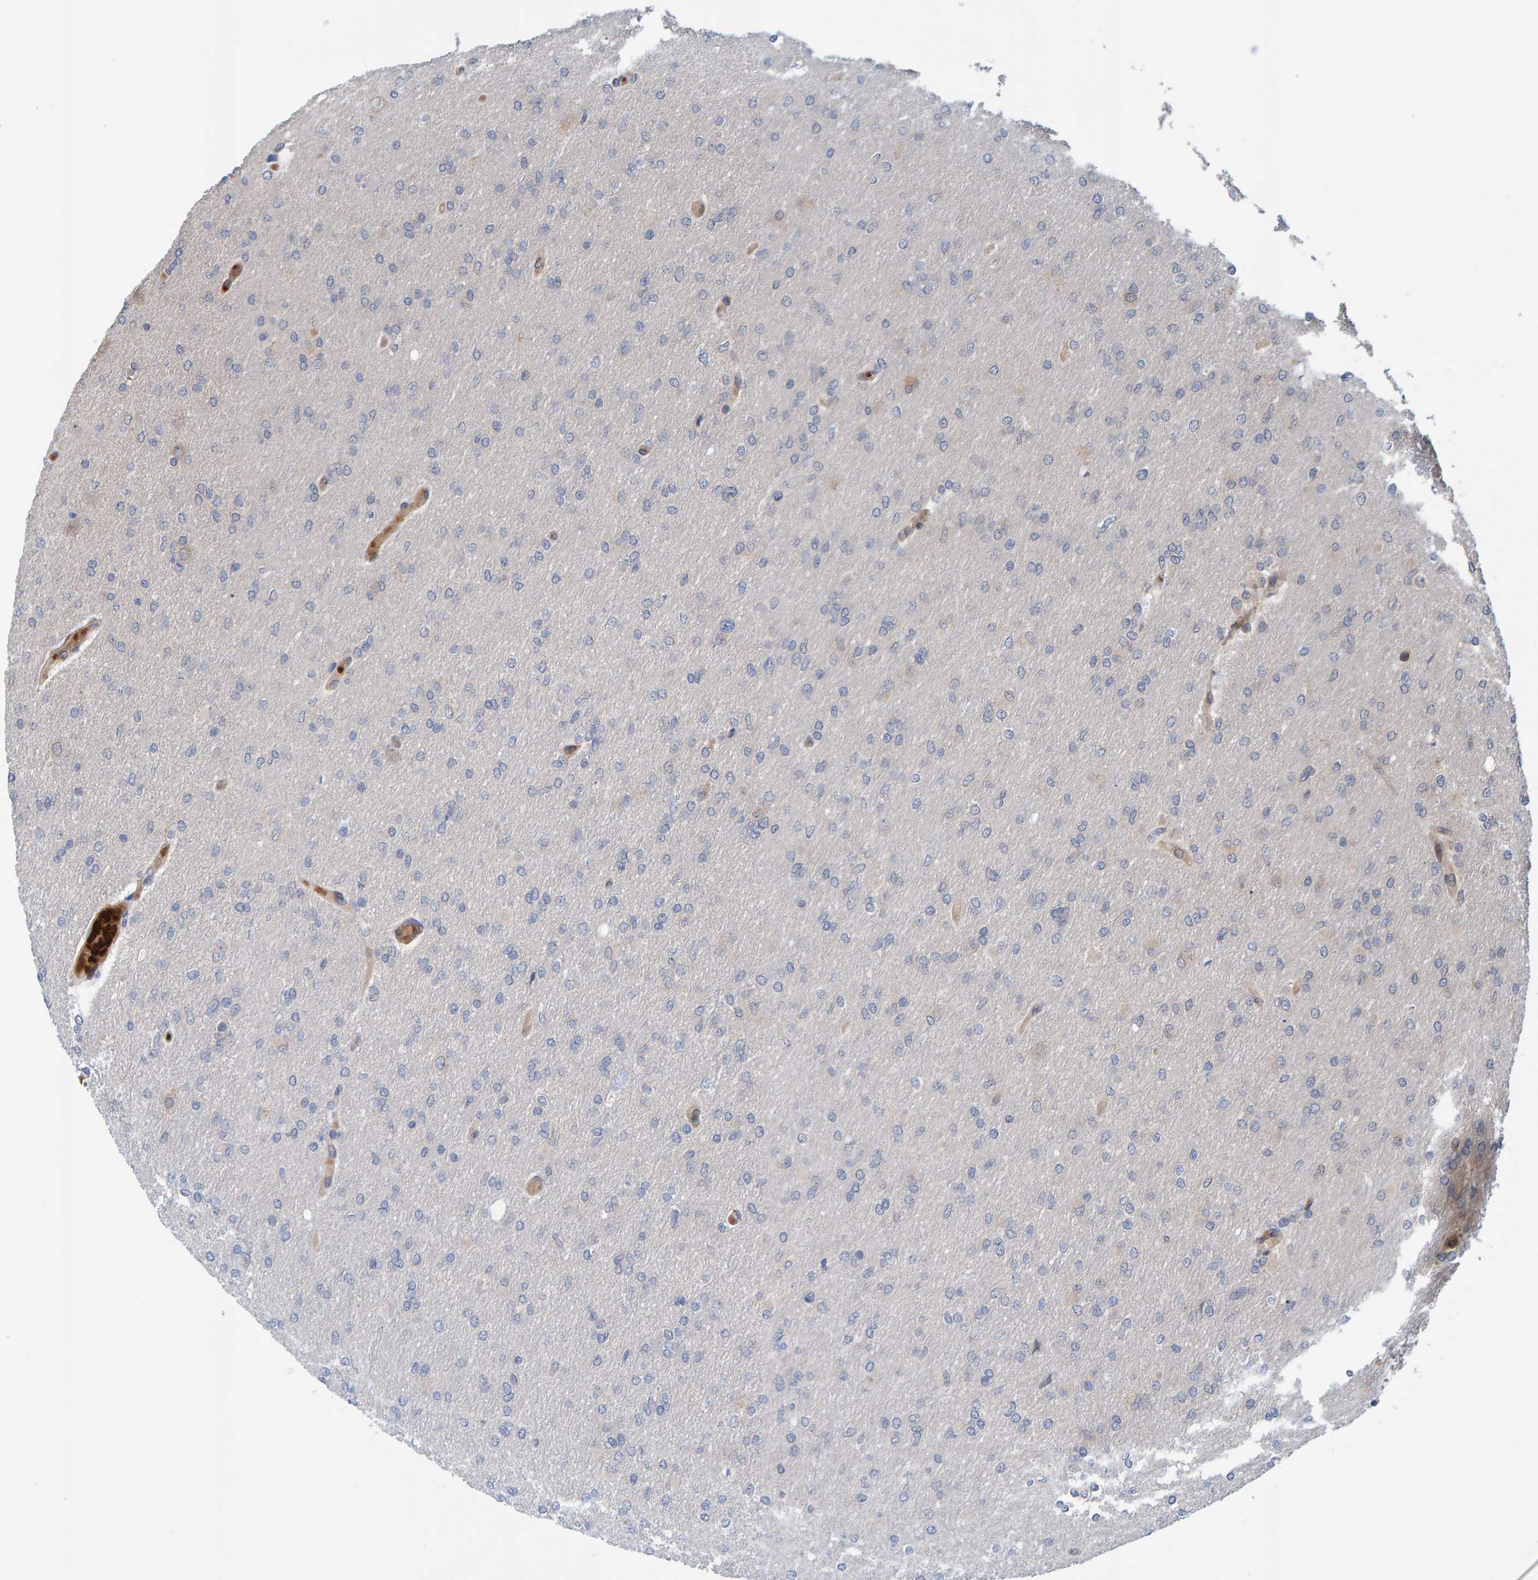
{"staining": {"intensity": "negative", "quantity": "none", "location": "none"}, "tissue": "glioma", "cell_type": "Tumor cells", "image_type": "cancer", "snomed": [{"axis": "morphology", "description": "Glioma, malignant, High grade"}, {"axis": "topography", "description": "Cerebral cortex"}], "caption": "A high-resolution image shows IHC staining of glioma, which shows no significant positivity in tumor cells.", "gene": "MFSD6L", "patient": {"sex": "female", "age": 36}}